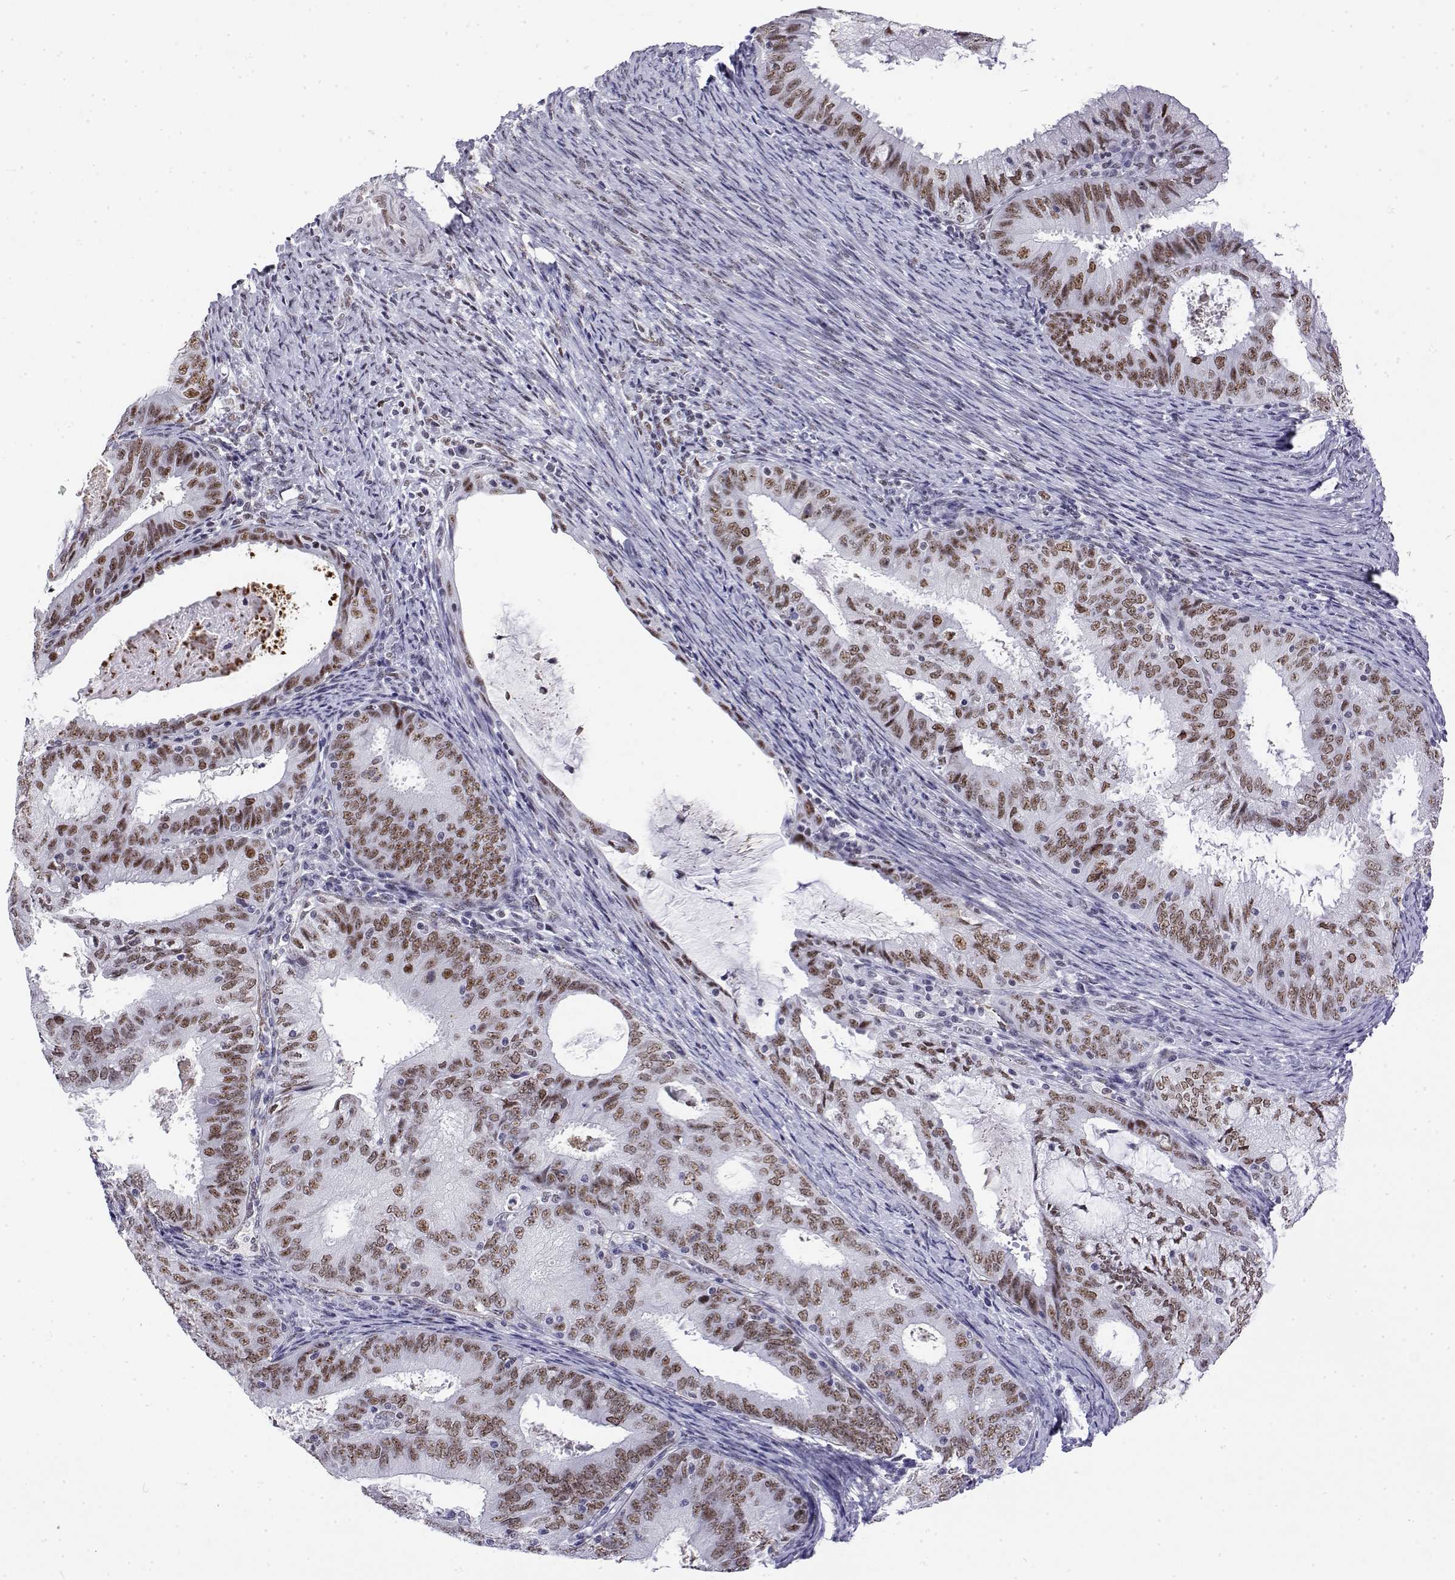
{"staining": {"intensity": "moderate", "quantity": ">75%", "location": "nuclear"}, "tissue": "endometrial cancer", "cell_type": "Tumor cells", "image_type": "cancer", "snomed": [{"axis": "morphology", "description": "Adenocarcinoma, NOS"}, {"axis": "topography", "description": "Endometrium"}], "caption": "There is medium levels of moderate nuclear expression in tumor cells of adenocarcinoma (endometrial), as demonstrated by immunohistochemical staining (brown color).", "gene": "POLDIP3", "patient": {"sex": "female", "age": 57}}